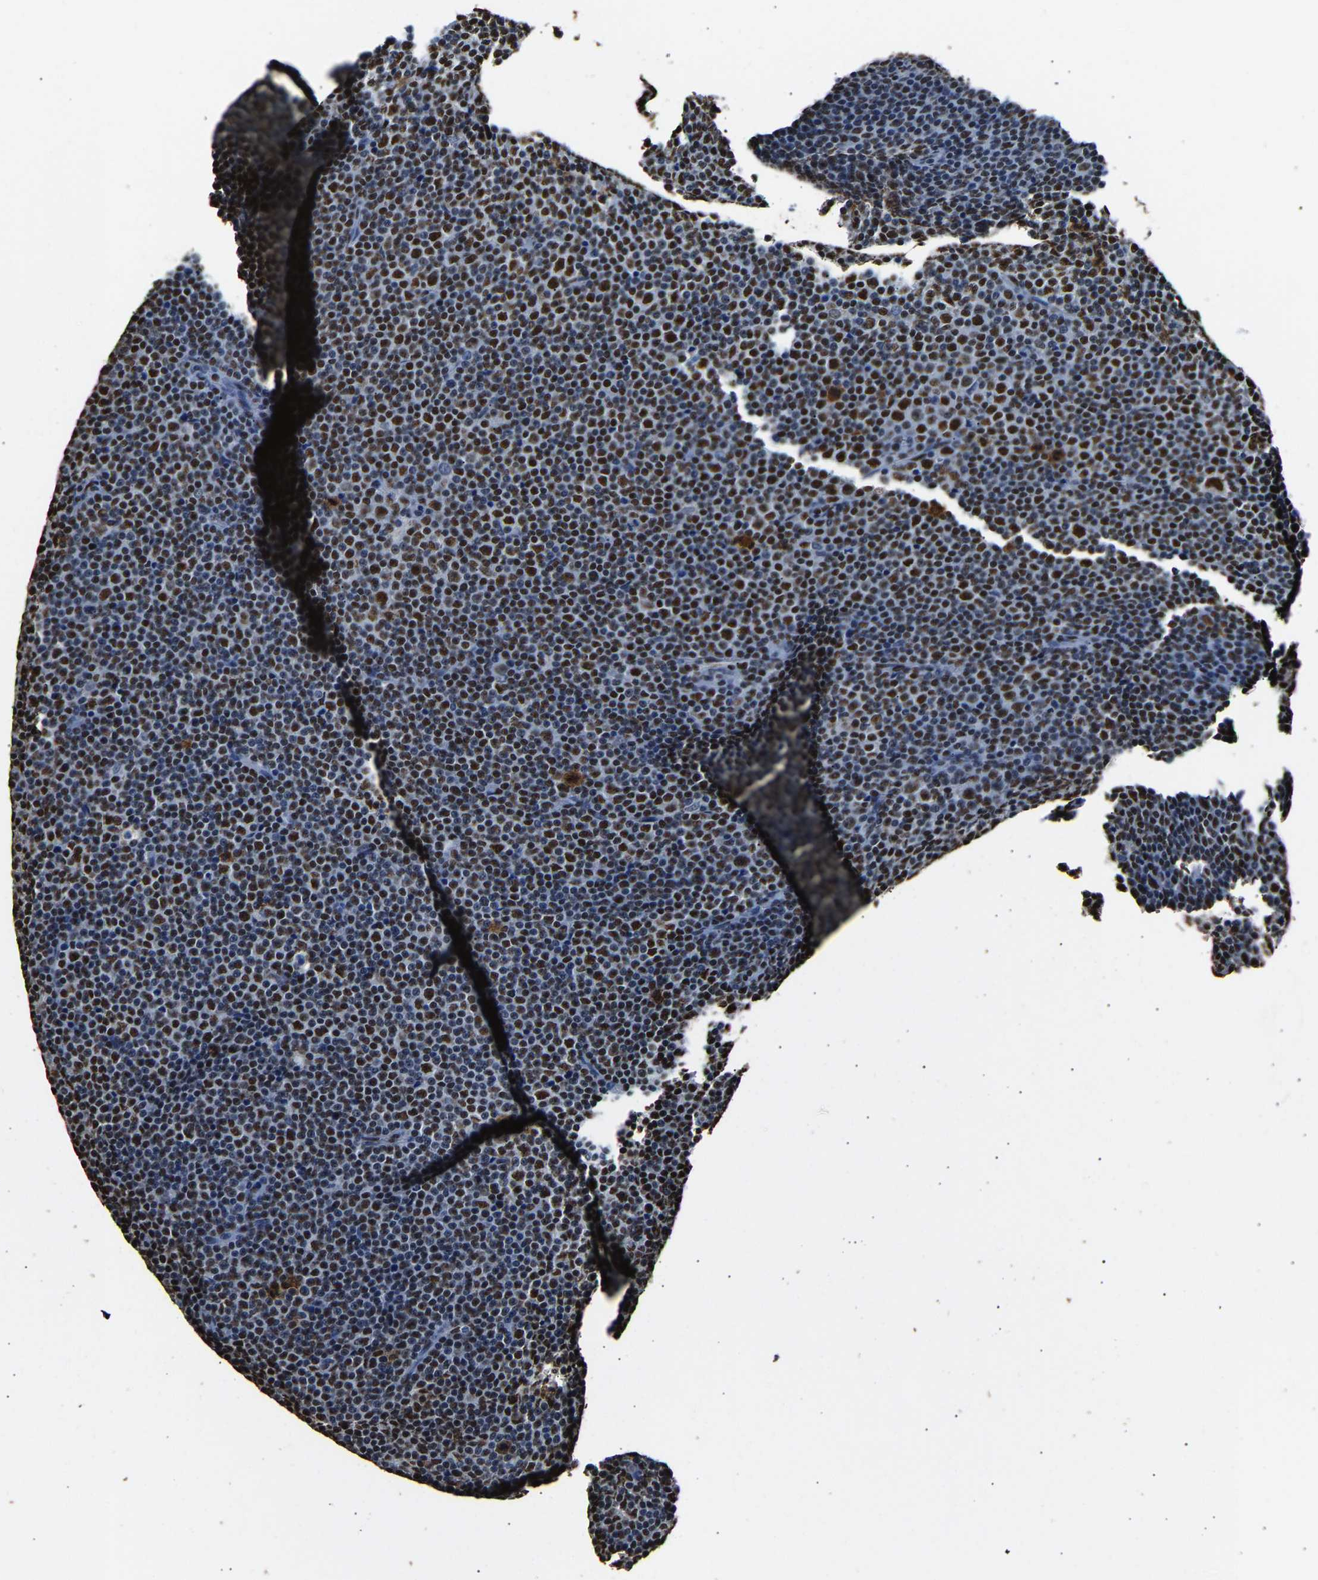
{"staining": {"intensity": "strong", "quantity": ">75%", "location": "nuclear"}, "tissue": "lymphoma", "cell_type": "Tumor cells", "image_type": "cancer", "snomed": [{"axis": "morphology", "description": "Malignant lymphoma, non-Hodgkin's type, Low grade"}, {"axis": "topography", "description": "Lymph node"}], "caption": "Tumor cells display high levels of strong nuclear positivity in approximately >75% of cells in human lymphoma. The staining was performed using DAB to visualize the protein expression in brown, while the nuclei were stained in blue with hematoxylin (Magnification: 20x).", "gene": "SAFB", "patient": {"sex": "female", "age": 67}}